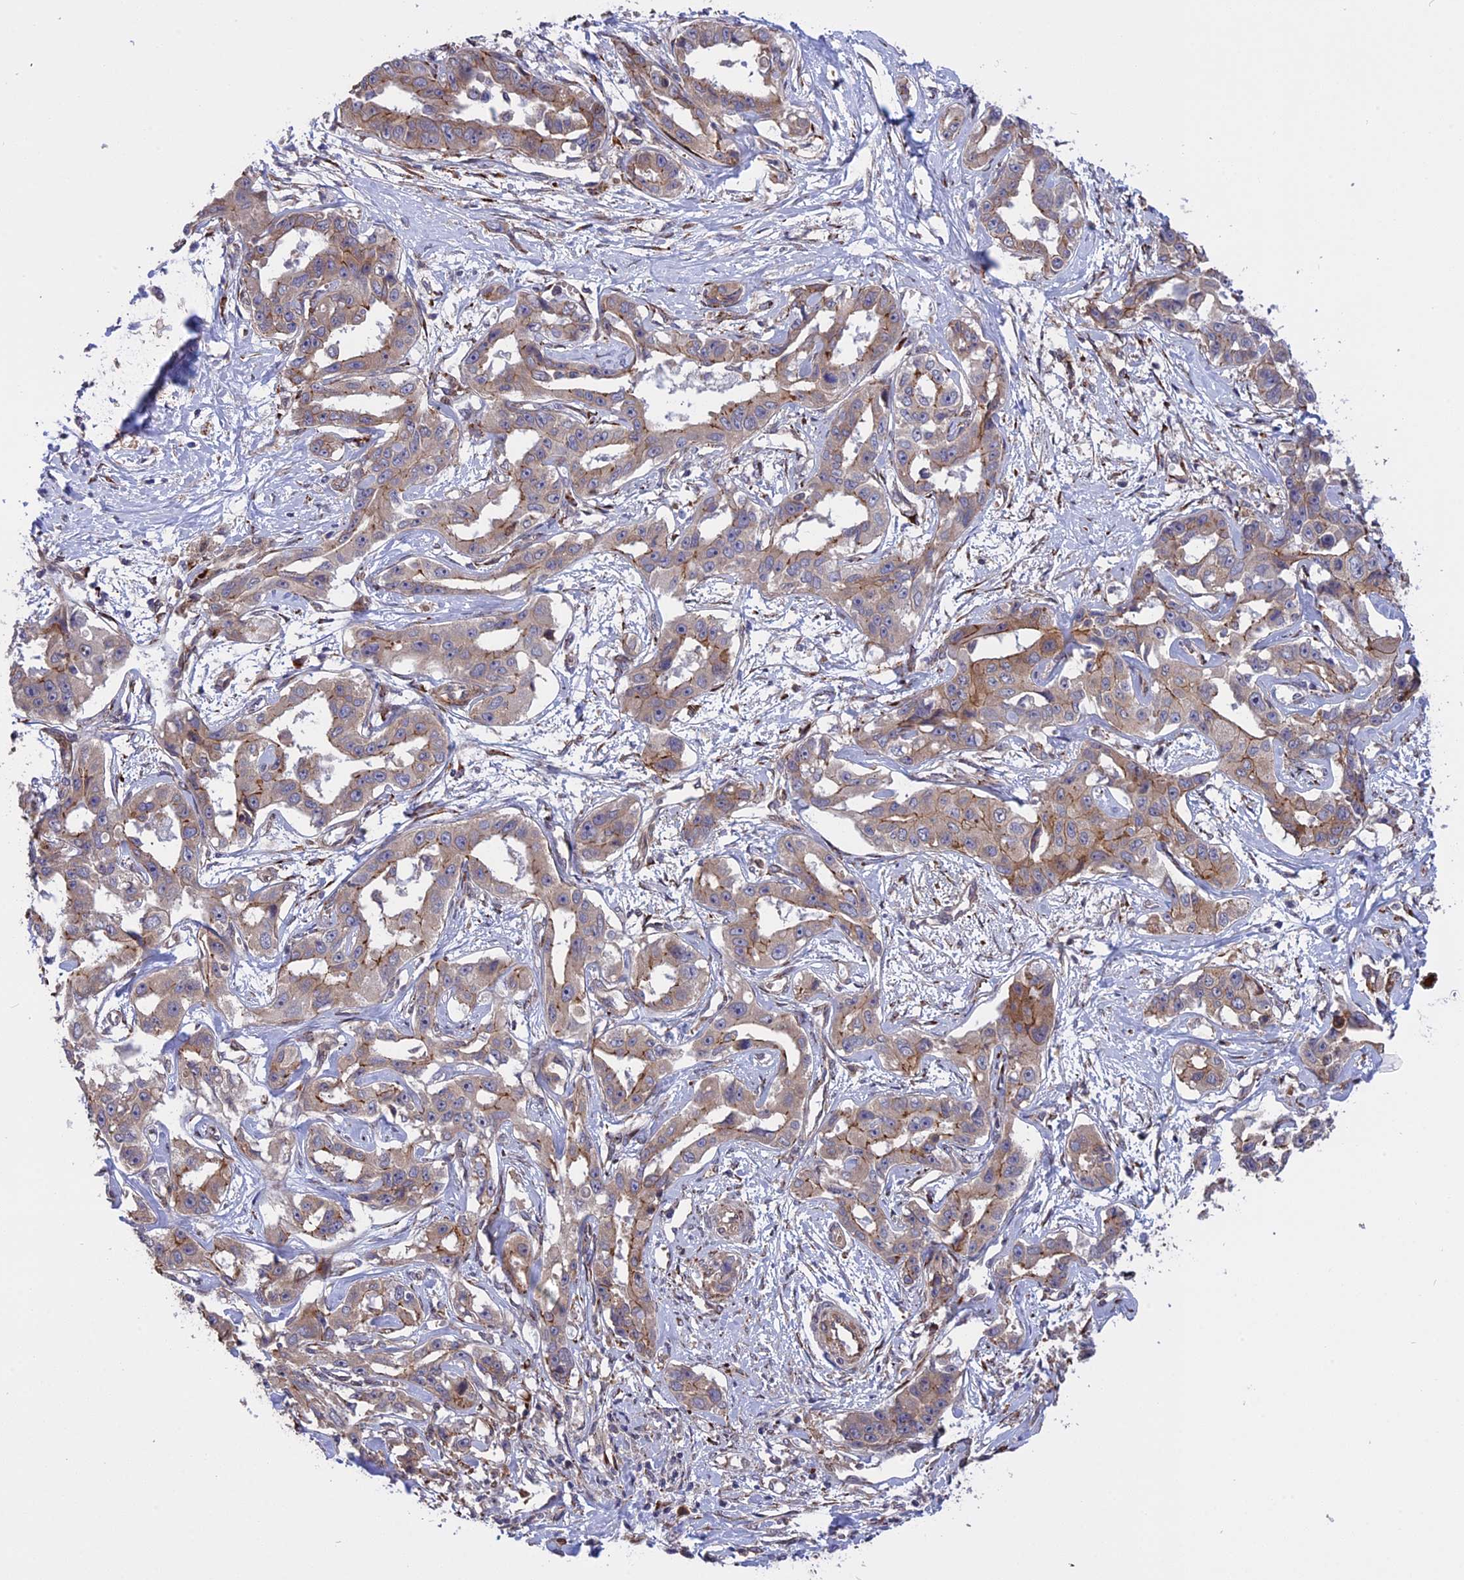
{"staining": {"intensity": "weak", "quantity": ">75%", "location": "cytoplasmic/membranous"}, "tissue": "liver cancer", "cell_type": "Tumor cells", "image_type": "cancer", "snomed": [{"axis": "morphology", "description": "Cholangiocarcinoma"}, {"axis": "topography", "description": "Liver"}], "caption": "Weak cytoplasmic/membranous expression for a protein is seen in approximately >75% of tumor cells of liver cholangiocarcinoma using immunohistochemistry (IHC).", "gene": "DDX60L", "patient": {"sex": "male", "age": 59}}